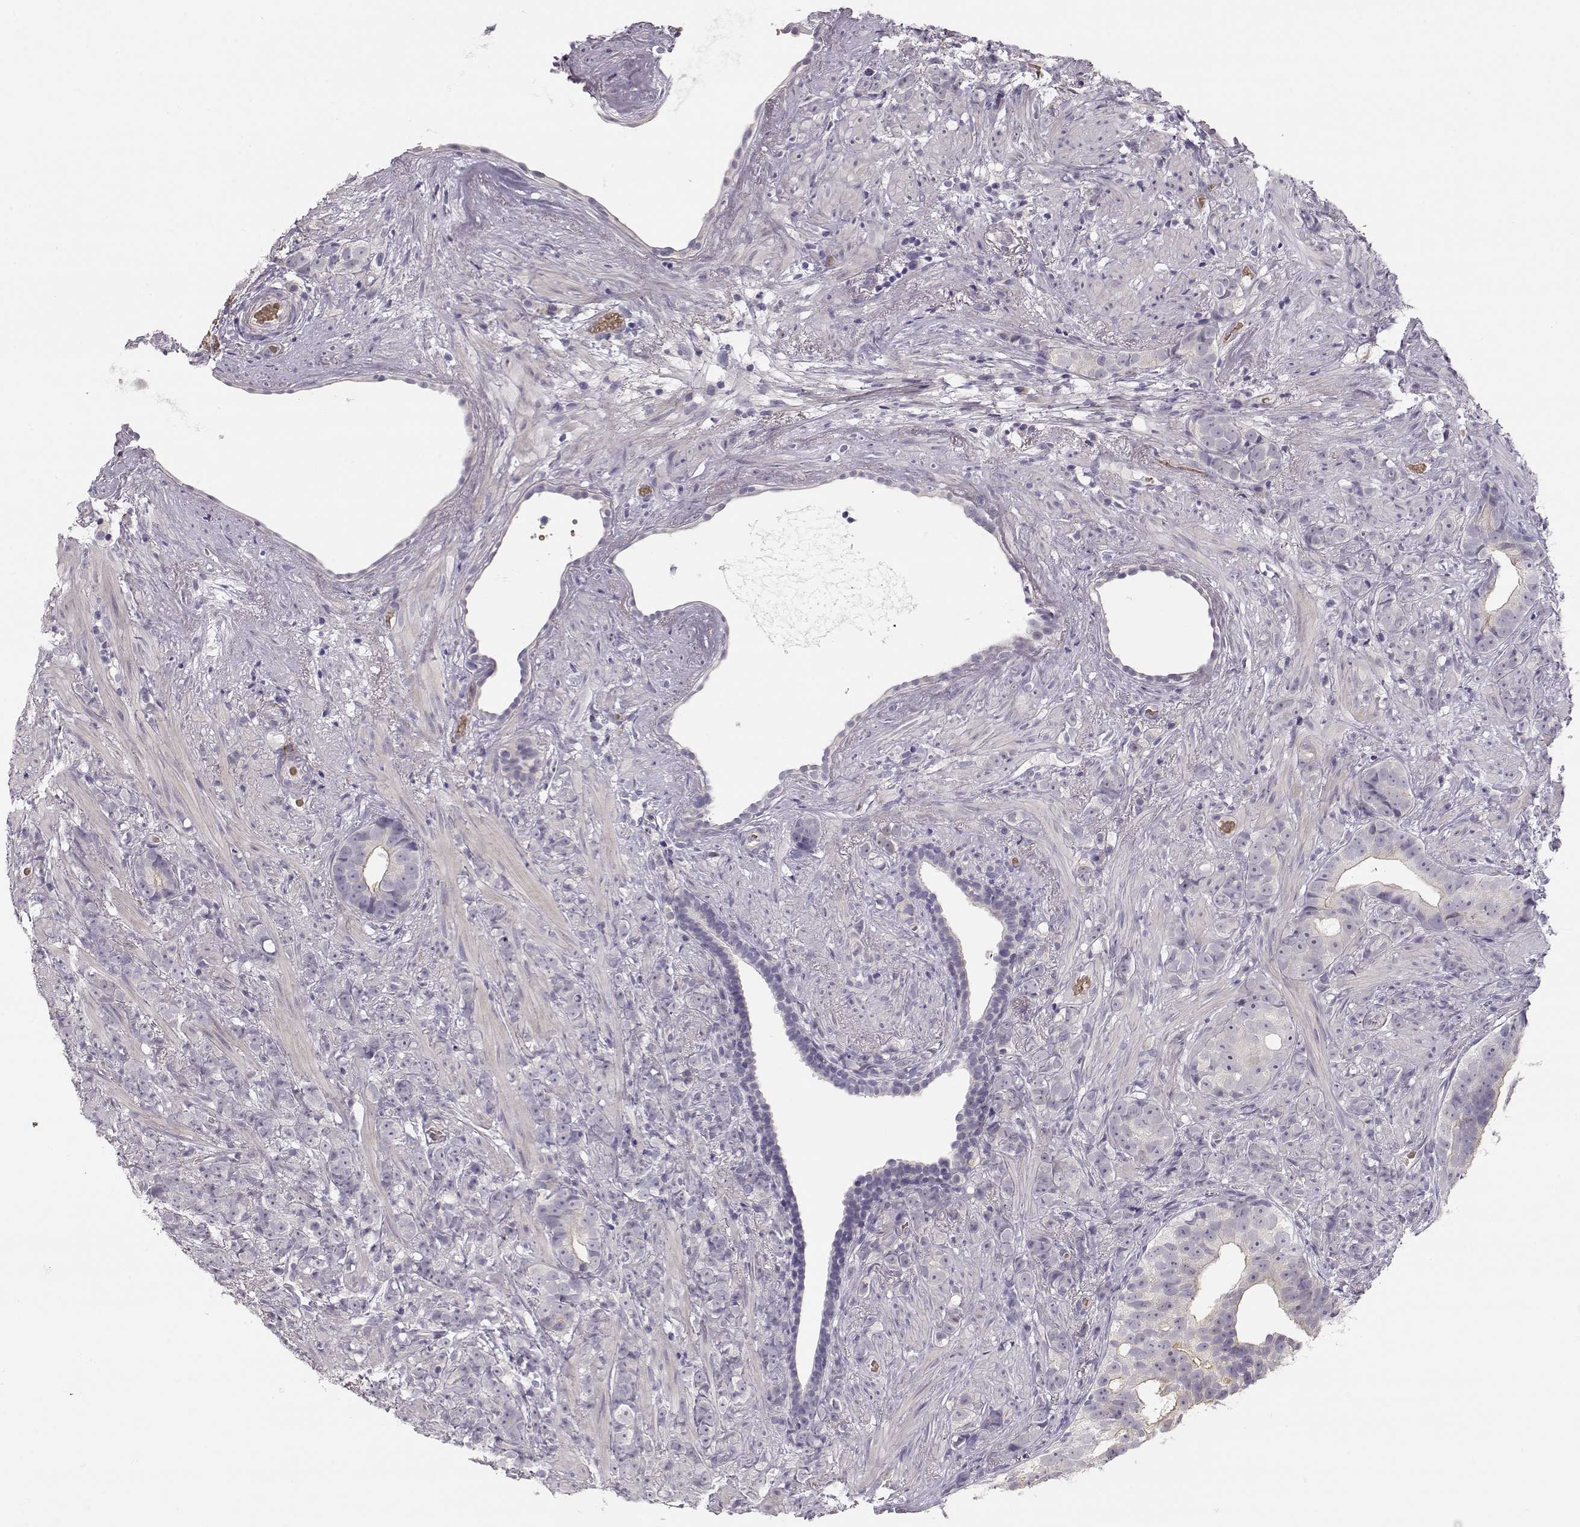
{"staining": {"intensity": "negative", "quantity": "none", "location": "none"}, "tissue": "prostate cancer", "cell_type": "Tumor cells", "image_type": "cancer", "snomed": [{"axis": "morphology", "description": "Adenocarcinoma, High grade"}, {"axis": "topography", "description": "Prostate"}], "caption": "IHC image of human prostate high-grade adenocarcinoma stained for a protein (brown), which reveals no positivity in tumor cells. Brightfield microscopy of IHC stained with DAB (3,3'-diaminobenzidine) (brown) and hematoxylin (blue), captured at high magnification.", "gene": "TTC26", "patient": {"sex": "male", "age": 81}}